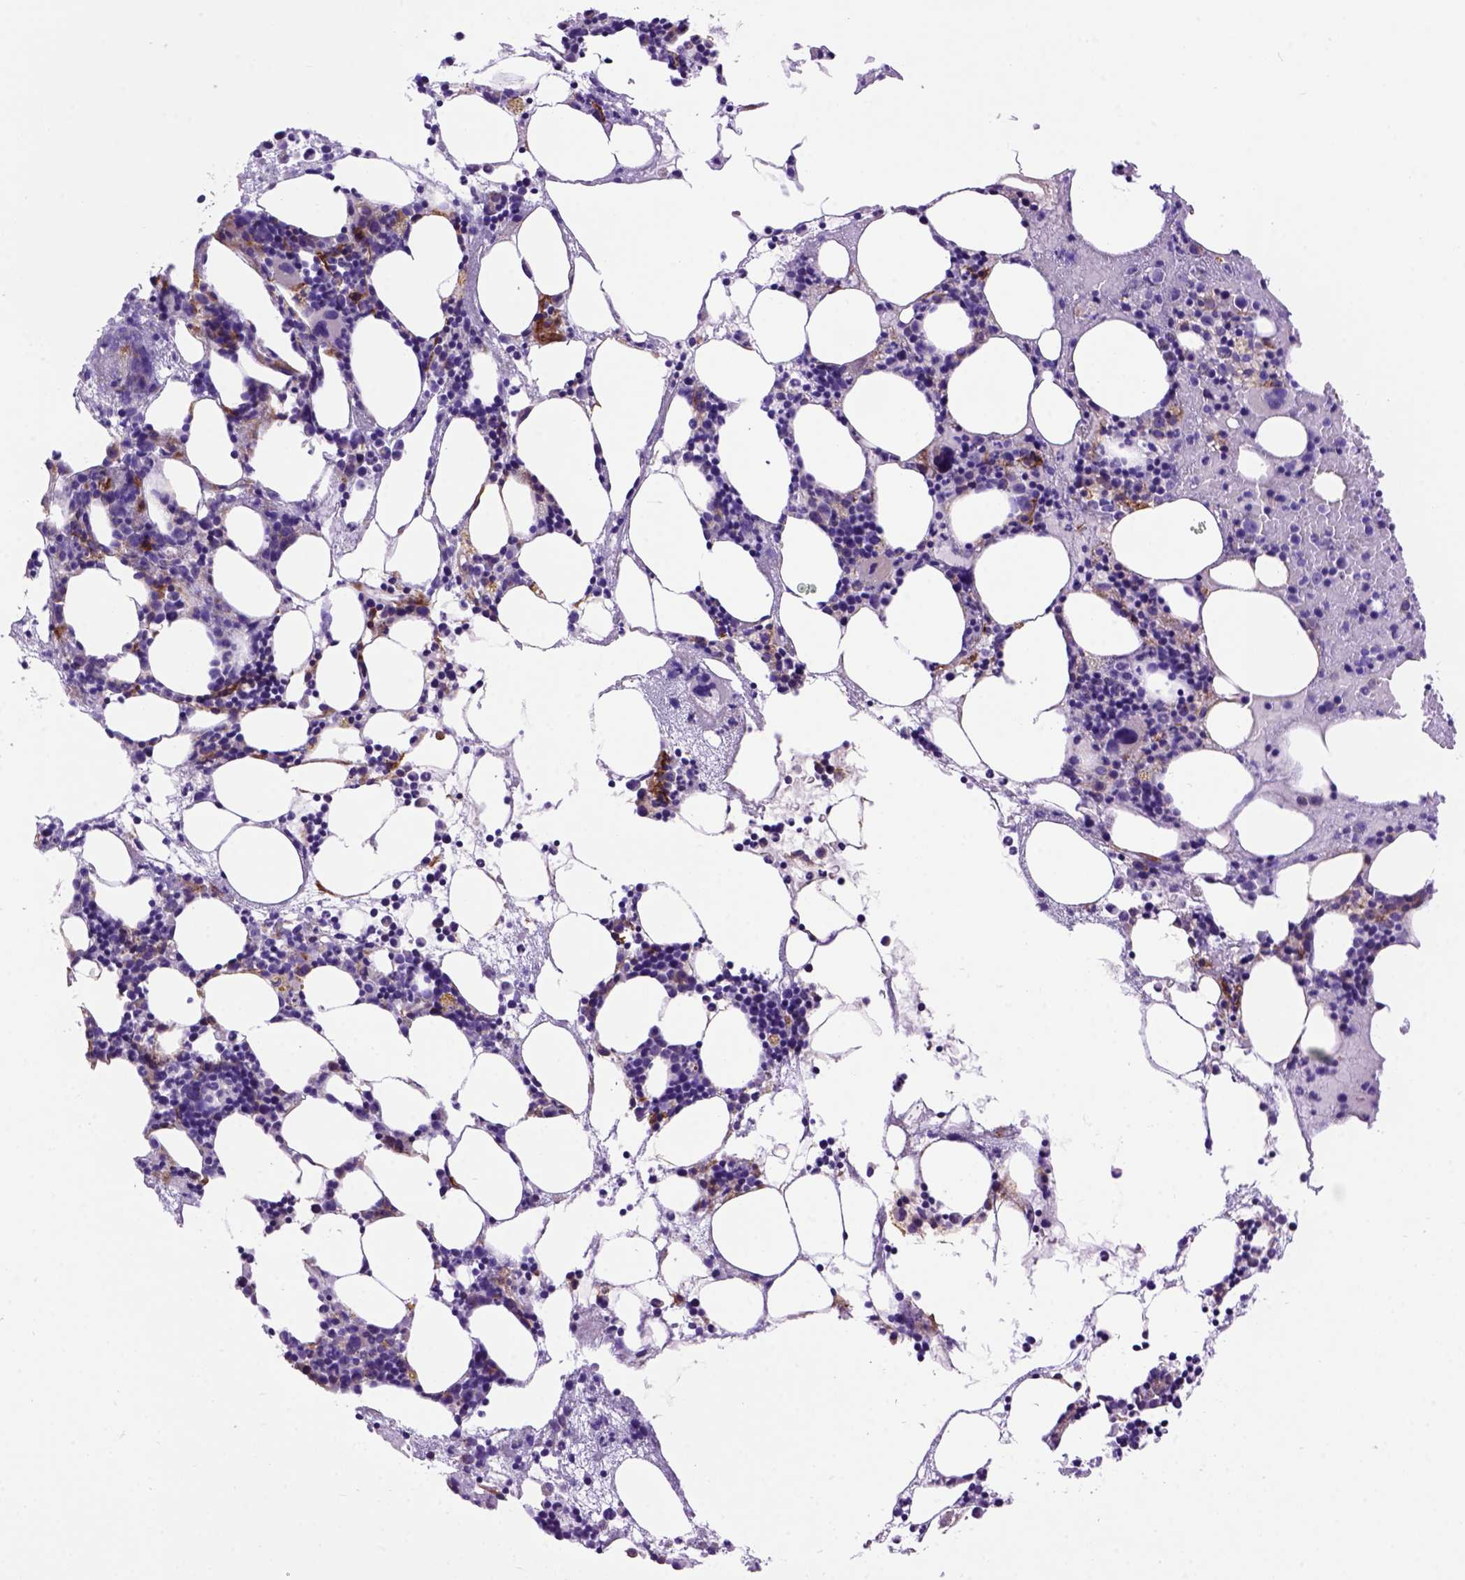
{"staining": {"intensity": "negative", "quantity": "none", "location": "none"}, "tissue": "bone marrow", "cell_type": "Hematopoietic cells", "image_type": "normal", "snomed": [{"axis": "morphology", "description": "Normal tissue, NOS"}, {"axis": "topography", "description": "Bone marrow"}], "caption": "The immunohistochemistry (IHC) photomicrograph has no significant staining in hematopoietic cells of bone marrow. (Immunohistochemistry (ihc), brightfield microscopy, high magnification).", "gene": "ENG", "patient": {"sex": "male", "age": 54}}